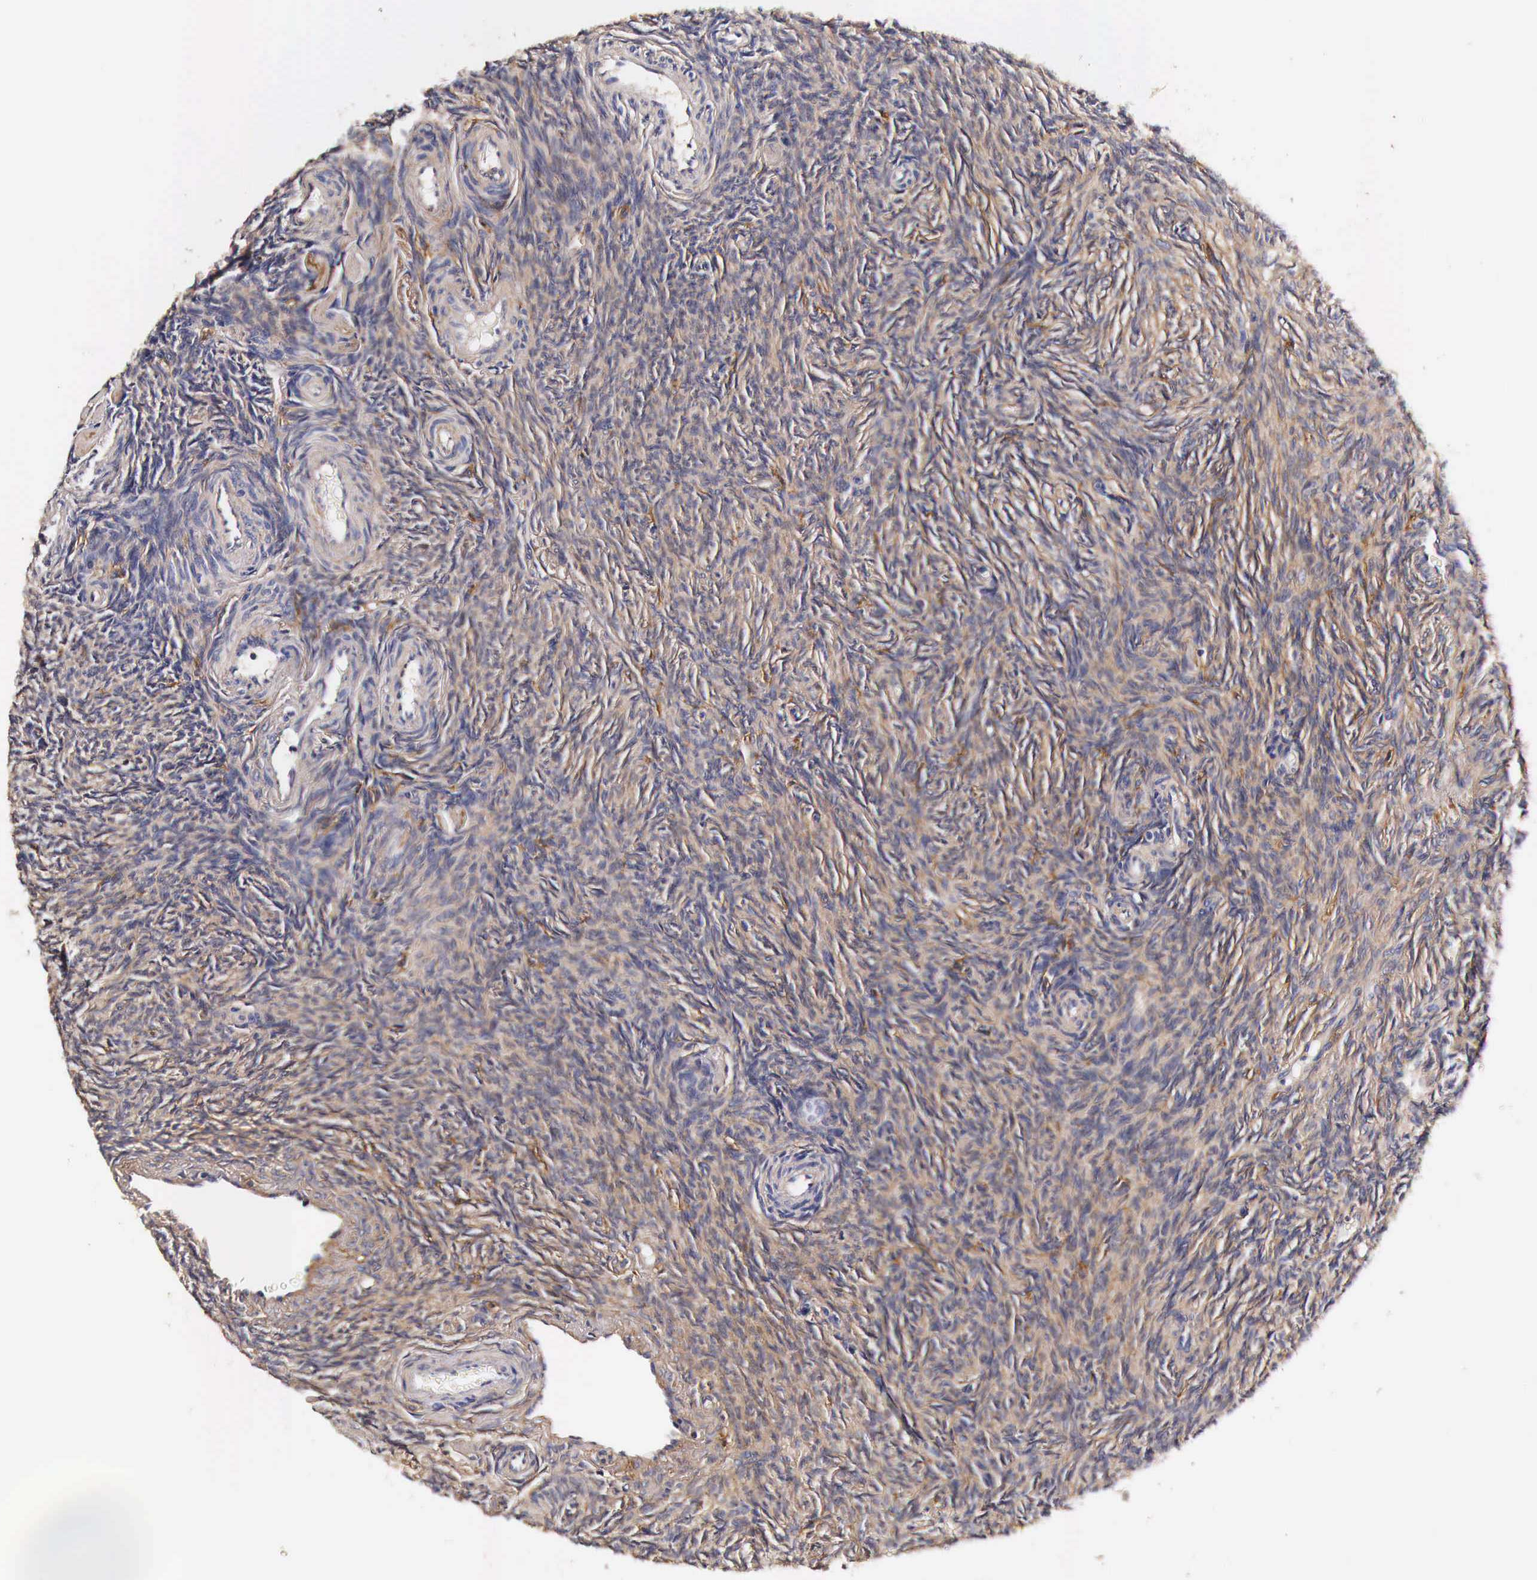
{"staining": {"intensity": "negative", "quantity": "none", "location": "none"}, "tissue": "ovary", "cell_type": "Follicle cells", "image_type": "normal", "snomed": [{"axis": "morphology", "description": "Normal tissue, NOS"}, {"axis": "topography", "description": "Ovary"}], "caption": "Ovary was stained to show a protein in brown. There is no significant staining in follicle cells. (Stains: DAB (3,3'-diaminobenzidine) IHC with hematoxylin counter stain, Microscopy: brightfield microscopy at high magnification).", "gene": "RP2", "patient": {"sex": "female", "age": 32}}